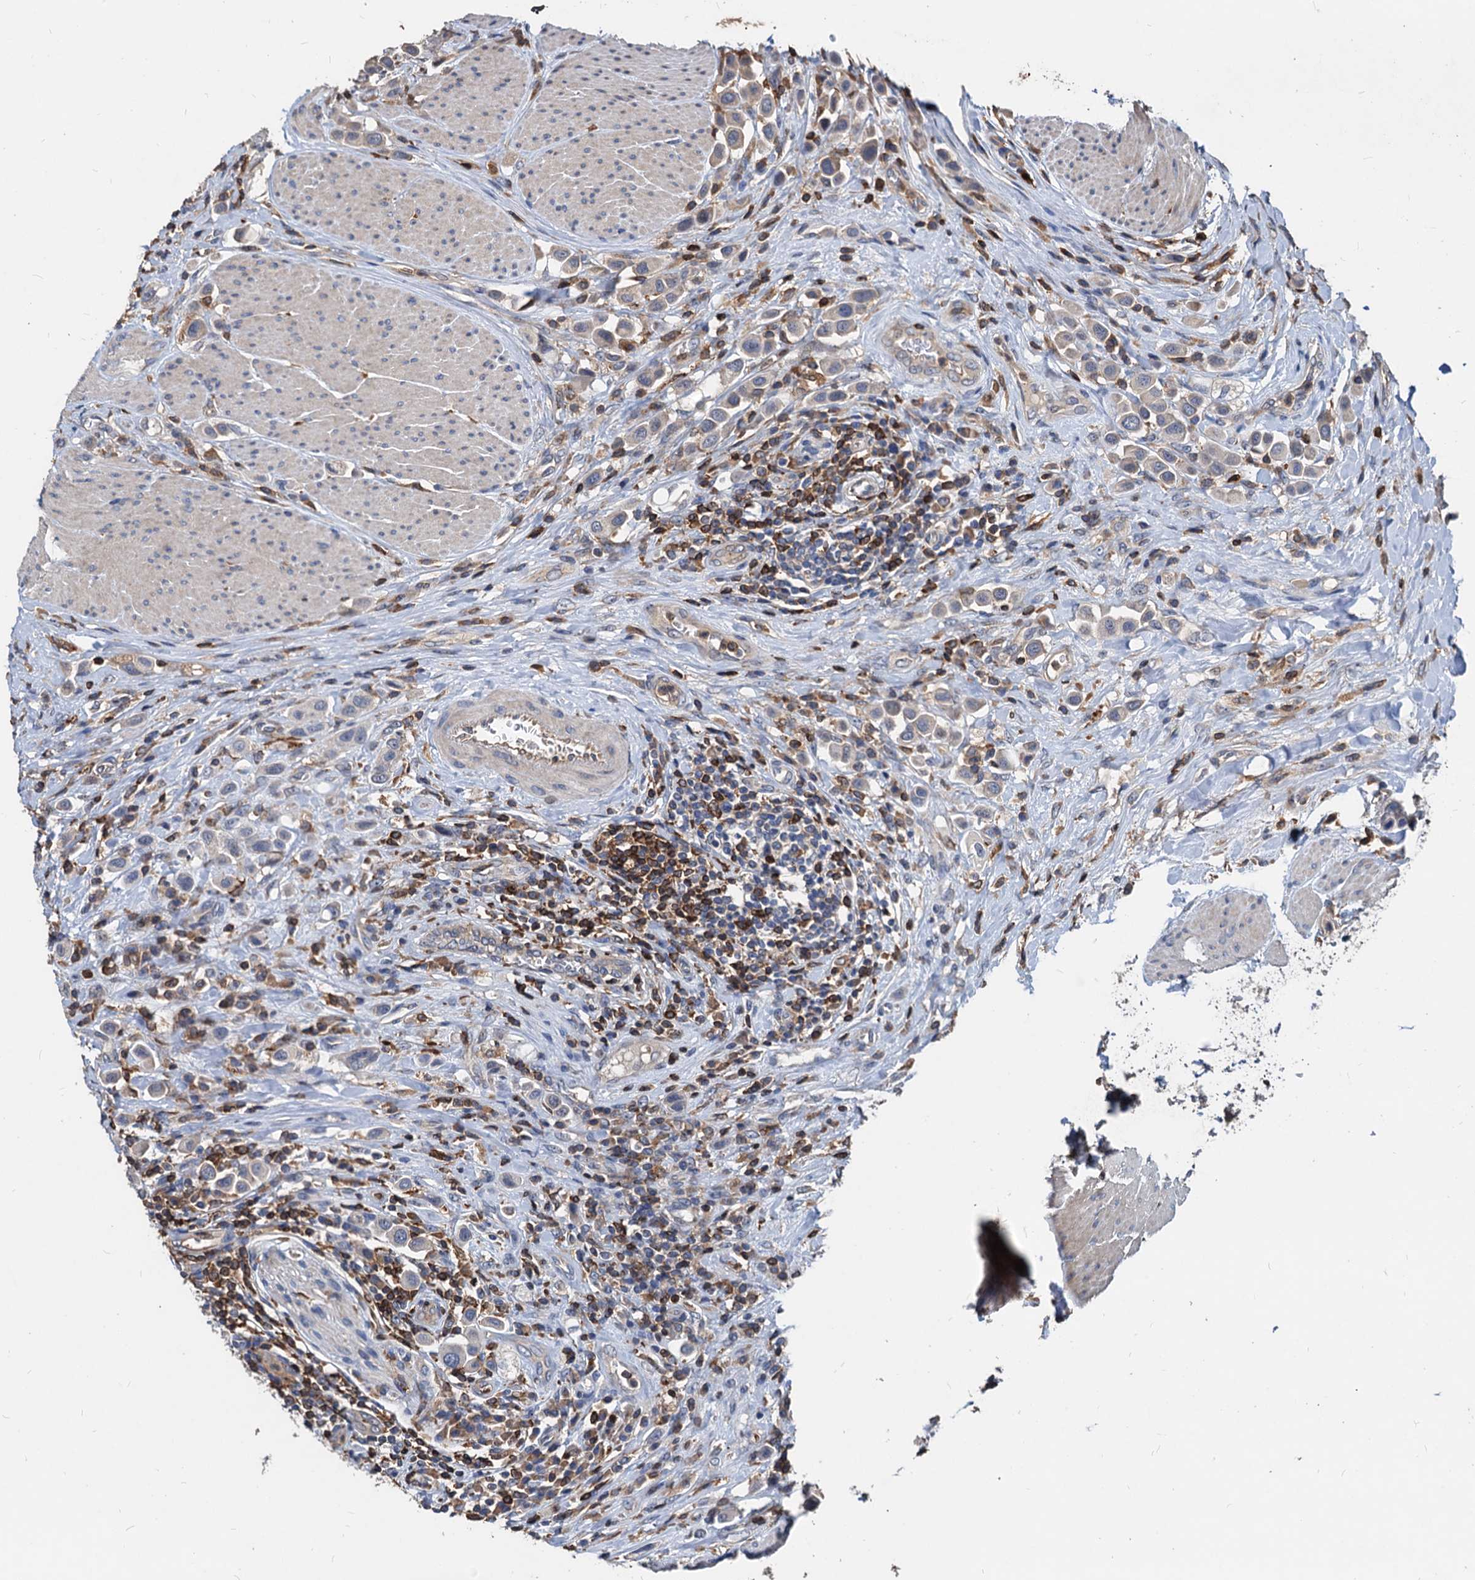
{"staining": {"intensity": "negative", "quantity": "none", "location": "none"}, "tissue": "urothelial cancer", "cell_type": "Tumor cells", "image_type": "cancer", "snomed": [{"axis": "morphology", "description": "Urothelial carcinoma, High grade"}, {"axis": "topography", "description": "Urinary bladder"}], "caption": "Tumor cells show no significant expression in urothelial cancer. The staining was performed using DAB (3,3'-diaminobenzidine) to visualize the protein expression in brown, while the nuclei were stained in blue with hematoxylin (Magnification: 20x).", "gene": "LCP2", "patient": {"sex": "male", "age": 50}}